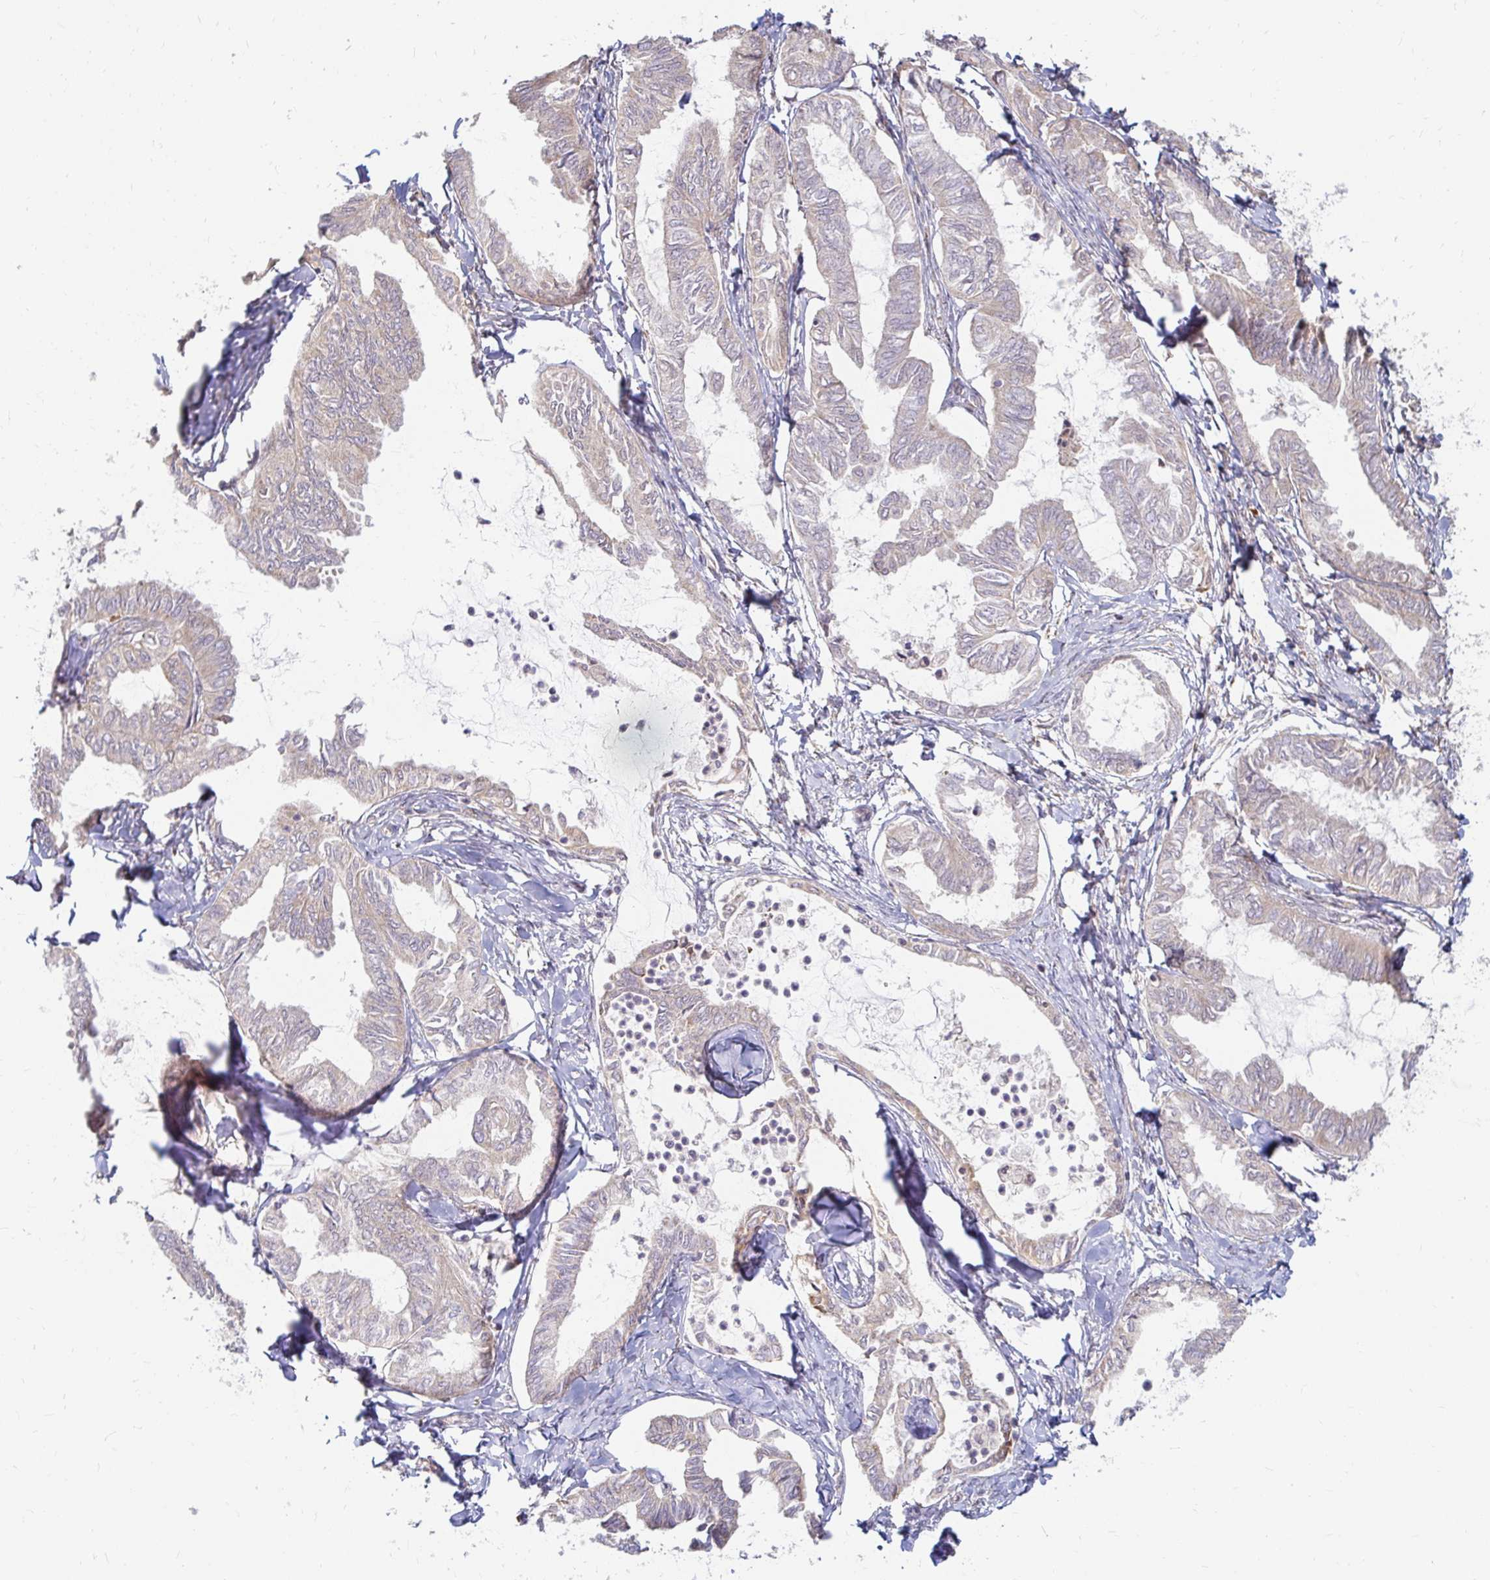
{"staining": {"intensity": "negative", "quantity": "none", "location": "none"}, "tissue": "ovarian cancer", "cell_type": "Tumor cells", "image_type": "cancer", "snomed": [{"axis": "morphology", "description": "Carcinoma, endometroid"}, {"axis": "topography", "description": "Ovary"}], "caption": "Ovarian endometroid carcinoma was stained to show a protein in brown. There is no significant positivity in tumor cells.", "gene": "CAST", "patient": {"sex": "female", "age": 70}}